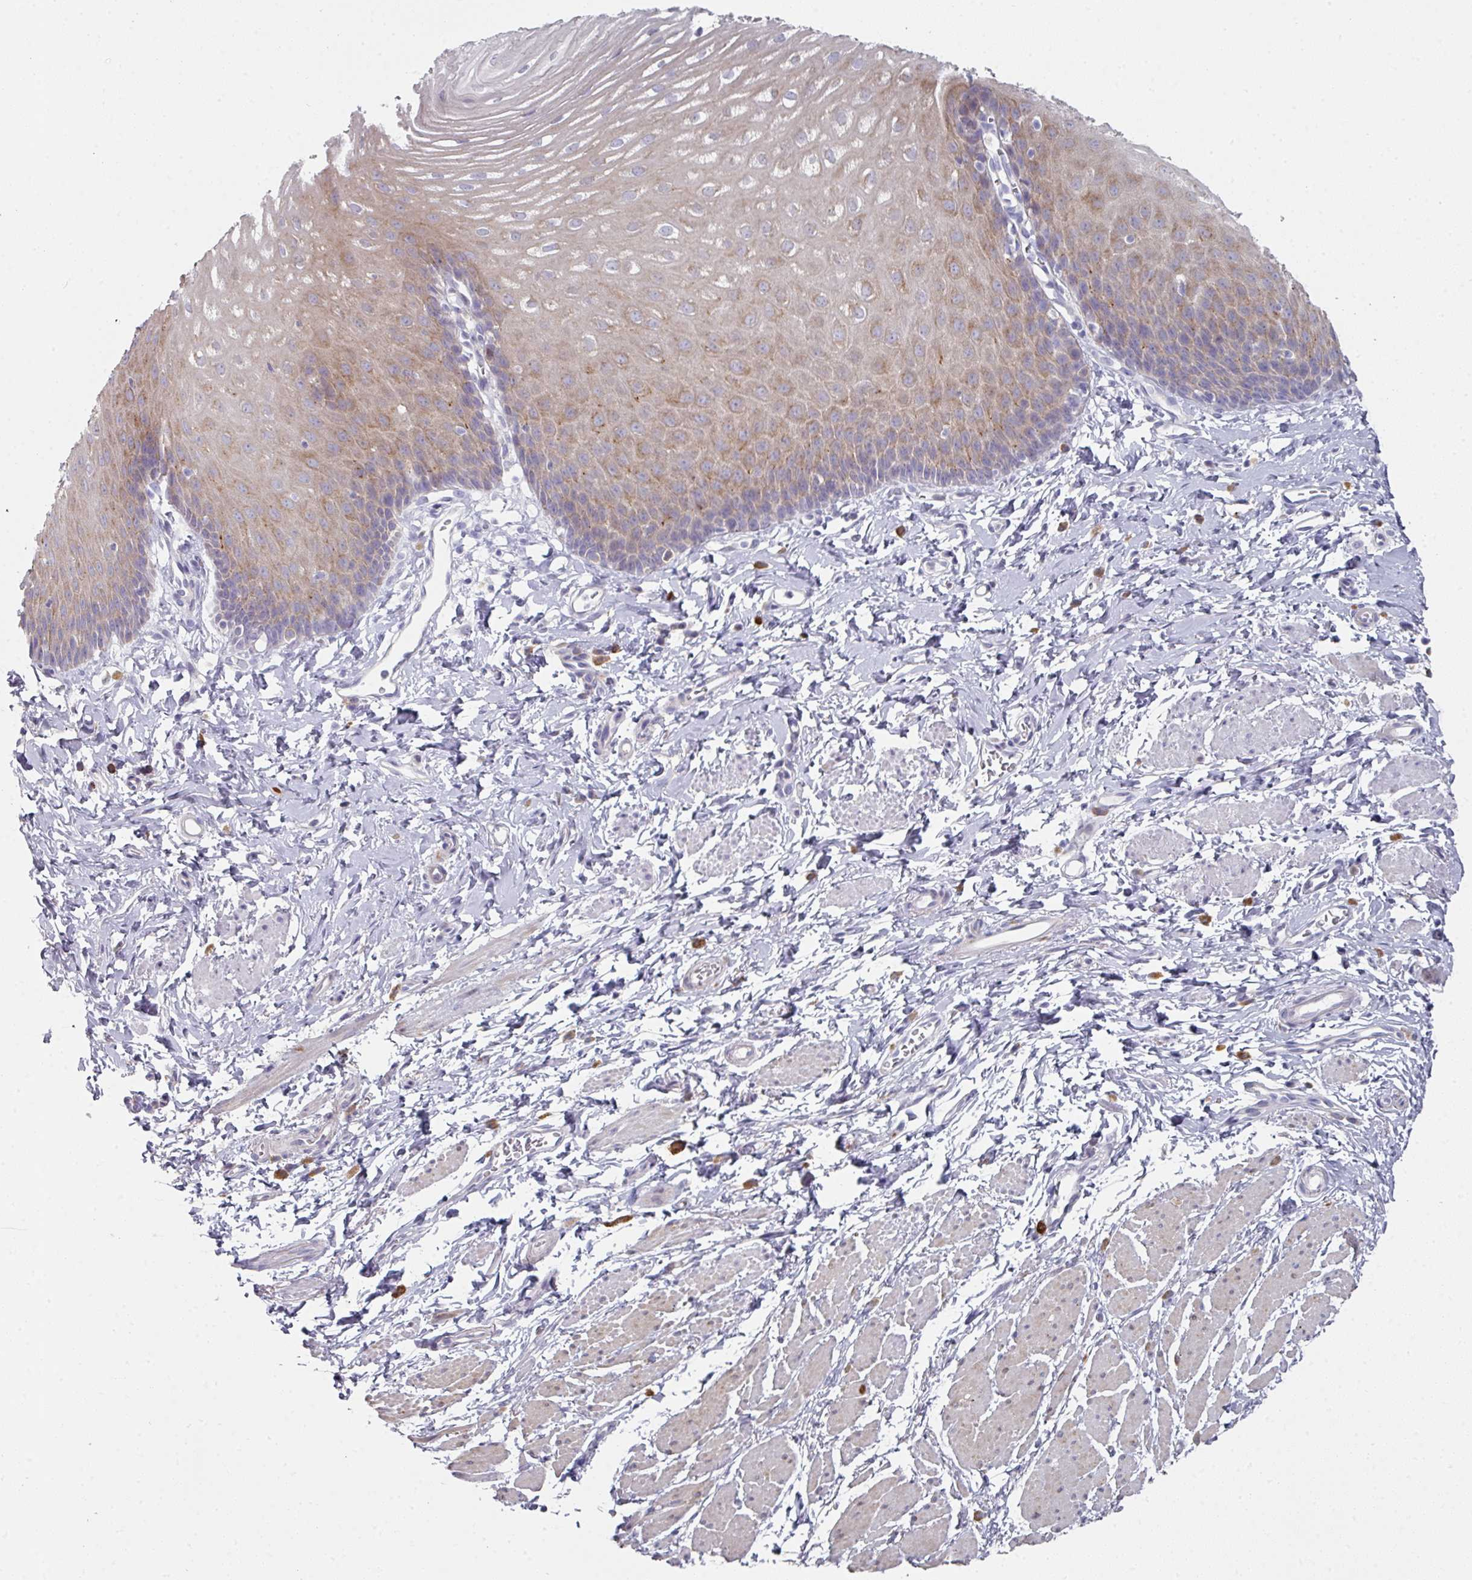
{"staining": {"intensity": "moderate", "quantity": "25%-75%", "location": "cytoplasmic/membranous"}, "tissue": "esophagus", "cell_type": "Squamous epithelial cells", "image_type": "normal", "snomed": [{"axis": "morphology", "description": "Normal tissue, NOS"}, {"axis": "topography", "description": "Esophagus"}], "caption": "The histopathology image reveals immunohistochemical staining of unremarkable esophagus. There is moderate cytoplasmic/membranous positivity is identified in about 25%-75% of squamous epithelial cells.", "gene": "NT5C1A", "patient": {"sex": "male", "age": 70}}